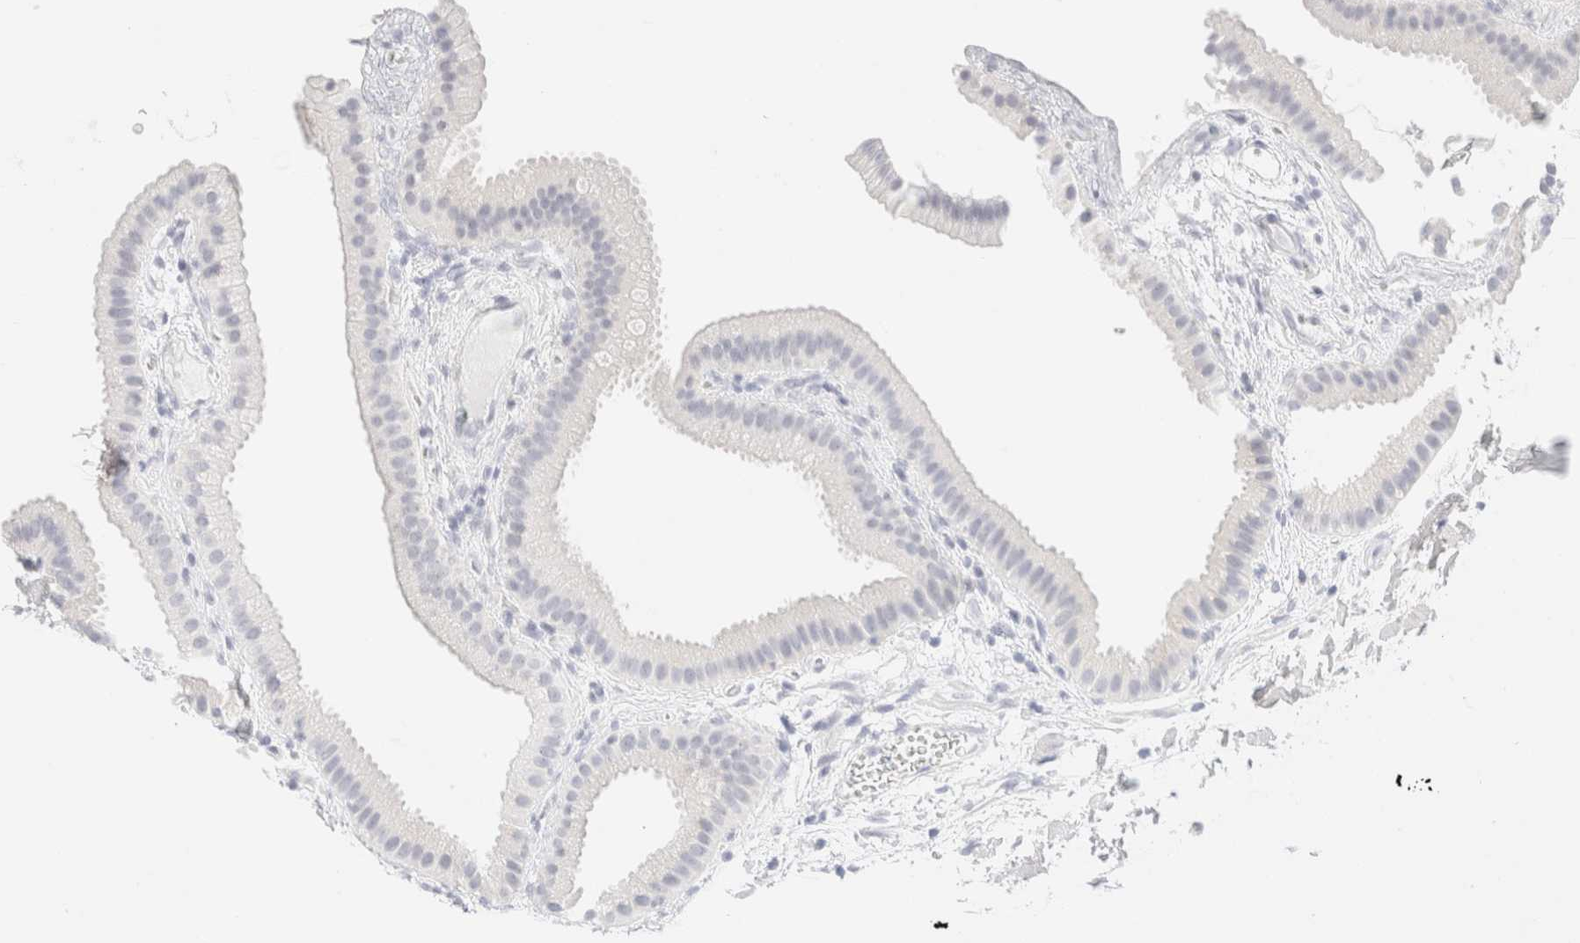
{"staining": {"intensity": "negative", "quantity": "none", "location": "none"}, "tissue": "gallbladder", "cell_type": "Glandular cells", "image_type": "normal", "snomed": [{"axis": "morphology", "description": "Normal tissue, NOS"}, {"axis": "topography", "description": "Gallbladder"}], "caption": "The image demonstrates no staining of glandular cells in normal gallbladder. (Immunohistochemistry (ihc), brightfield microscopy, high magnification).", "gene": "KRT15", "patient": {"sex": "female", "age": 64}}